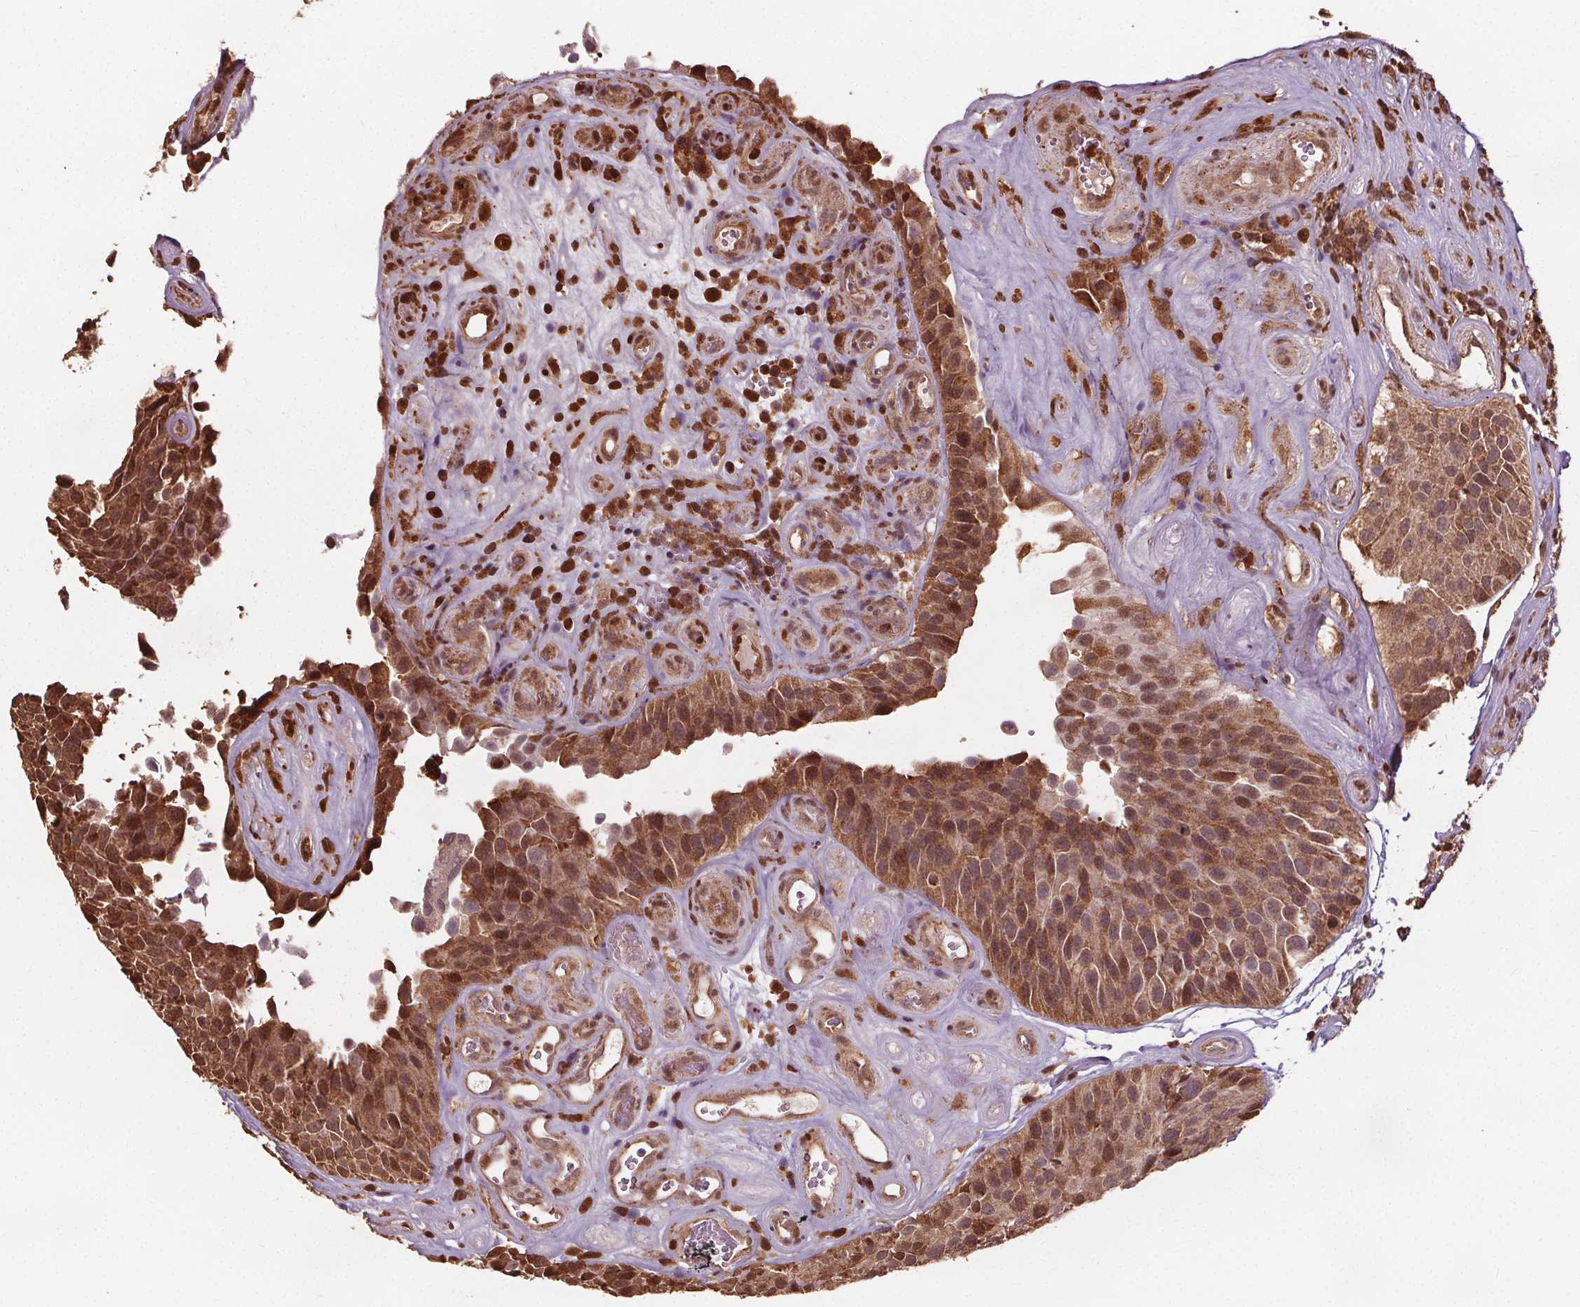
{"staining": {"intensity": "moderate", "quantity": ">75%", "location": "cytoplasmic/membranous,nuclear"}, "tissue": "urothelial cancer", "cell_type": "Tumor cells", "image_type": "cancer", "snomed": [{"axis": "morphology", "description": "Urothelial carcinoma, Low grade"}, {"axis": "topography", "description": "Urinary bladder"}], "caption": "Protein staining of urothelial cancer tissue demonstrates moderate cytoplasmic/membranous and nuclear staining in approximately >75% of tumor cells. The staining was performed using DAB (3,3'-diaminobenzidine), with brown indicating positive protein expression. Nuclei are stained blue with hematoxylin.", "gene": "ENO1", "patient": {"sex": "male", "age": 76}}